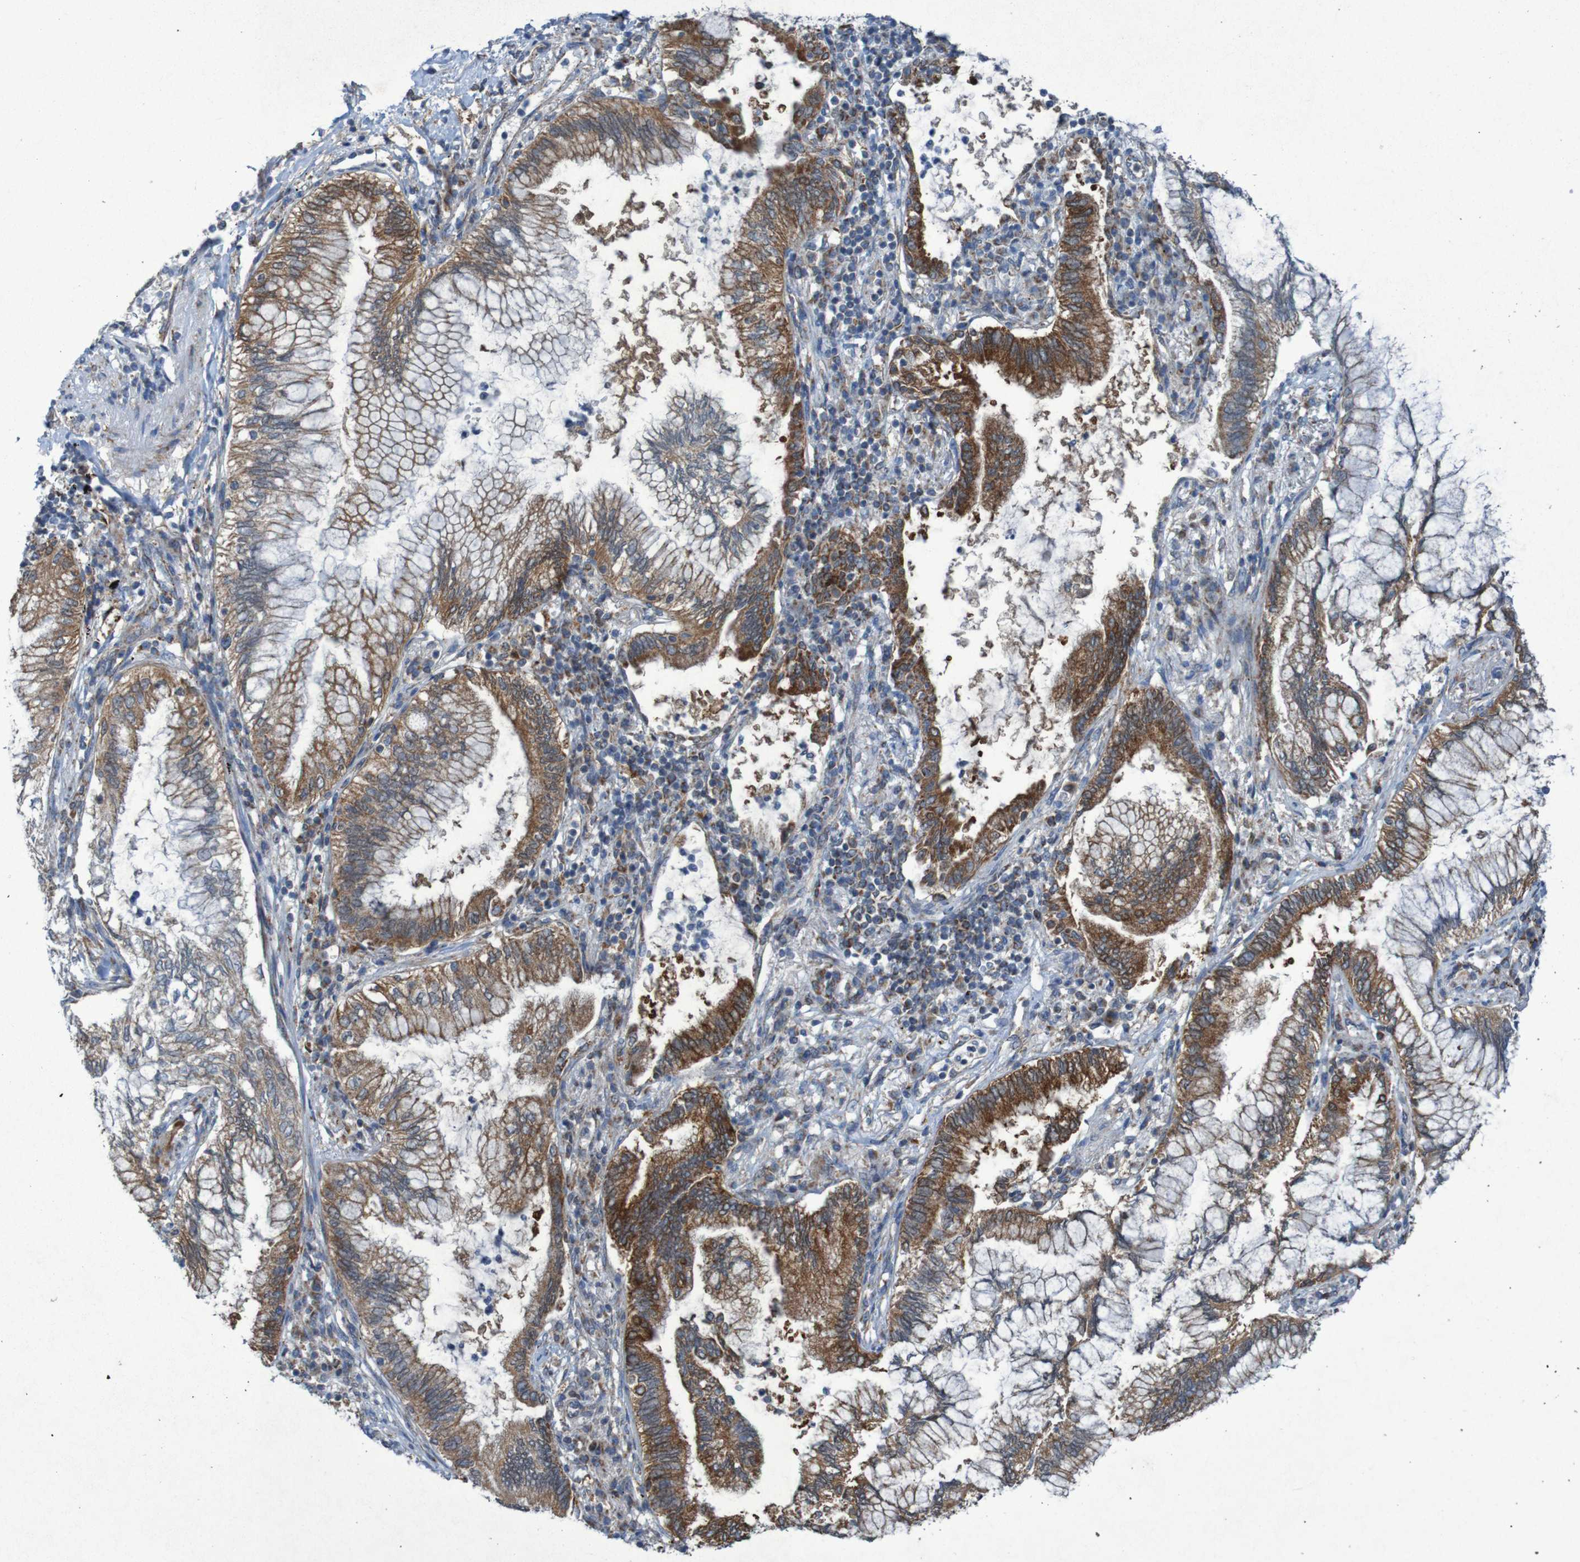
{"staining": {"intensity": "strong", "quantity": ">75%", "location": "cytoplasmic/membranous"}, "tissue": "lung cancer", "cell_type": "Tumor cells", "image_type": "cancer", "snomed": [{"axis": "morphology", "description": "Normal tissue, NOS"}, {"axis": "morphology", "description": "Adenocarcinoma, NOS"}, {"axis": "topography", "description": "Bronchus"}, {"axis": "topography", "description": "Lung"}], "caption": "Protein analysis of lung adenocarcinoma tissue shows strong cytoplasmic/membranous staining in about >75% of tumor cells.", "gene": "CCDC51", "patient": {"sex": "female", "age": 70}}